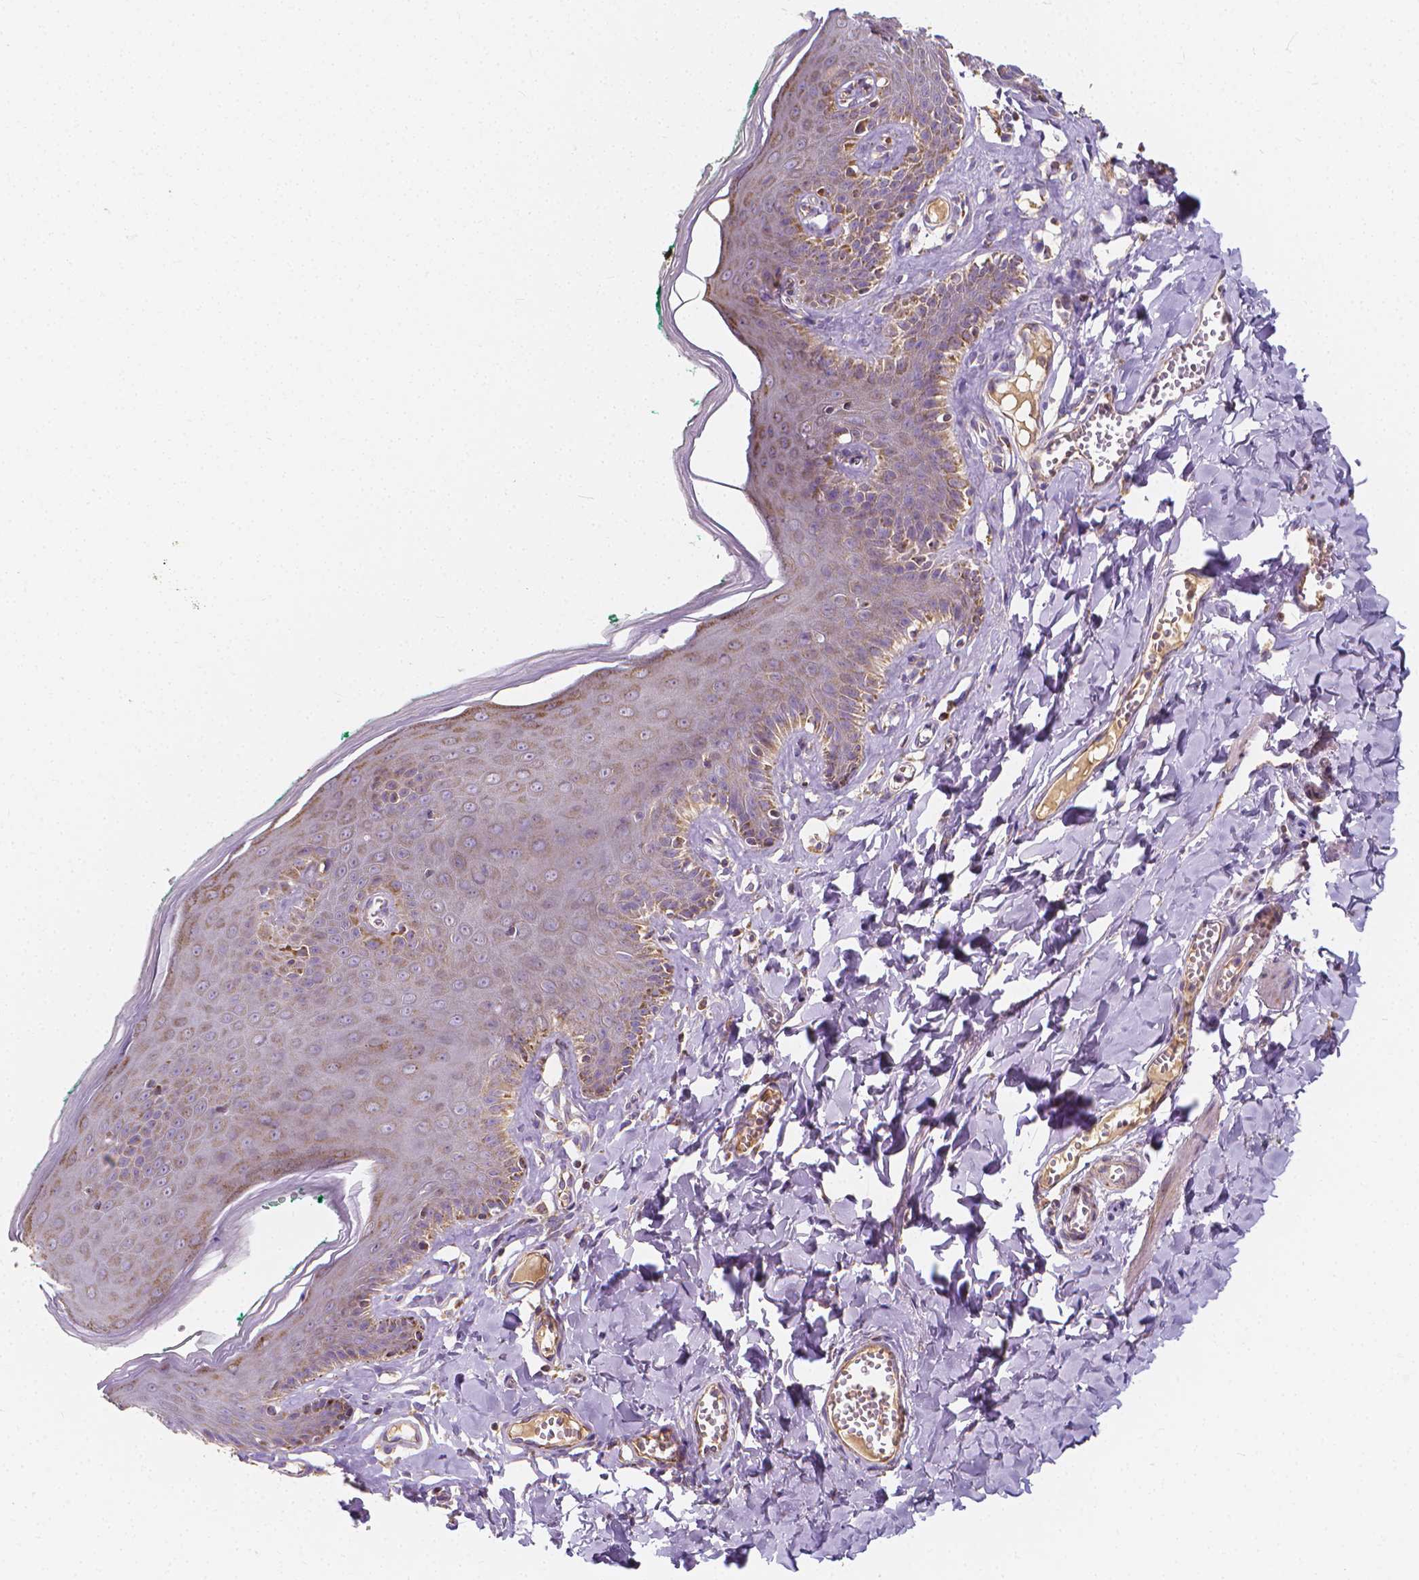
{"staining": {"intensity": "weak", "quantity": "<25%", "location": "cytoplasmic/membranous"}, "tissue": "skin", "cell_type": "Epidermal cells", "image_type": "normal", "snomed": [{"axis": "morphology", "description": "Normal tissue, NOS"}, {"axis": "topography", "description": "Vulva"}, {"axis": "topography", "description": "Peripheral nerve tissue"}], "caption": "Micrograph shows no protein positivity in epidermal cells of unremarkable skin.", "gene": "SNCAIP", "patient": {"sex": "female", "age": 66}}